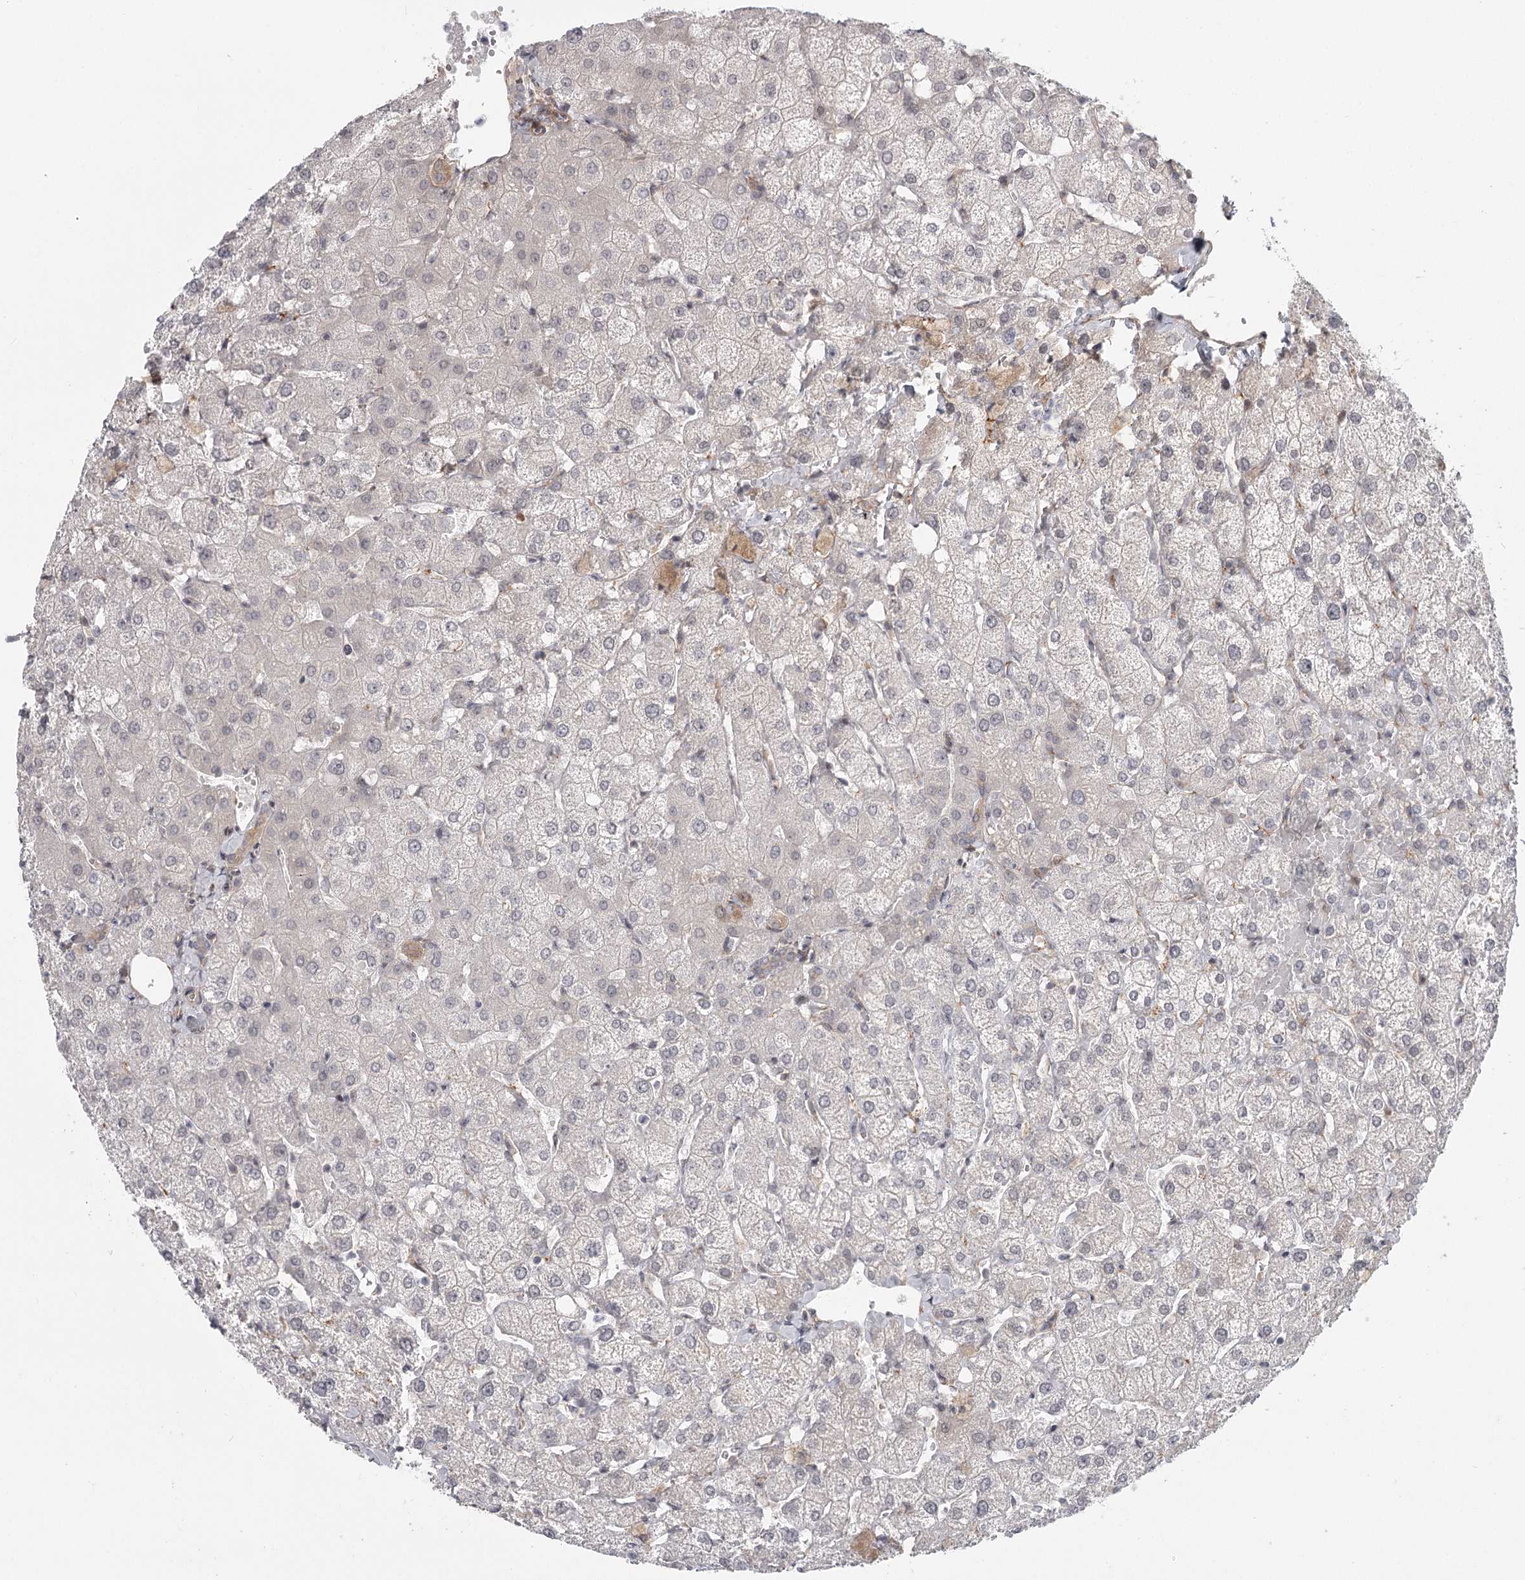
{"staining": {"intensity": "negative", "quantity": "none", "location": "none"}, "tissue": "liver", "cell_type": "Cholangiocytes", "image_type": "normal", "snomed": [{"axis": "morphology", "description": "Normal tissue, NOS"}, {"axis": "topography", "description": "Liver"}], "caption": "High magnification brightfield microscopy of unremarkable liver stained with DAB (brown) and counterstained with hematoxylin (blue): cholangiocytes show no significant positivity. (Immunohistochemistry (ihc), brightfield microscopy, high magnification).", "gene": "CCNG2", "patient": {"sex": "female", "age": 54}}